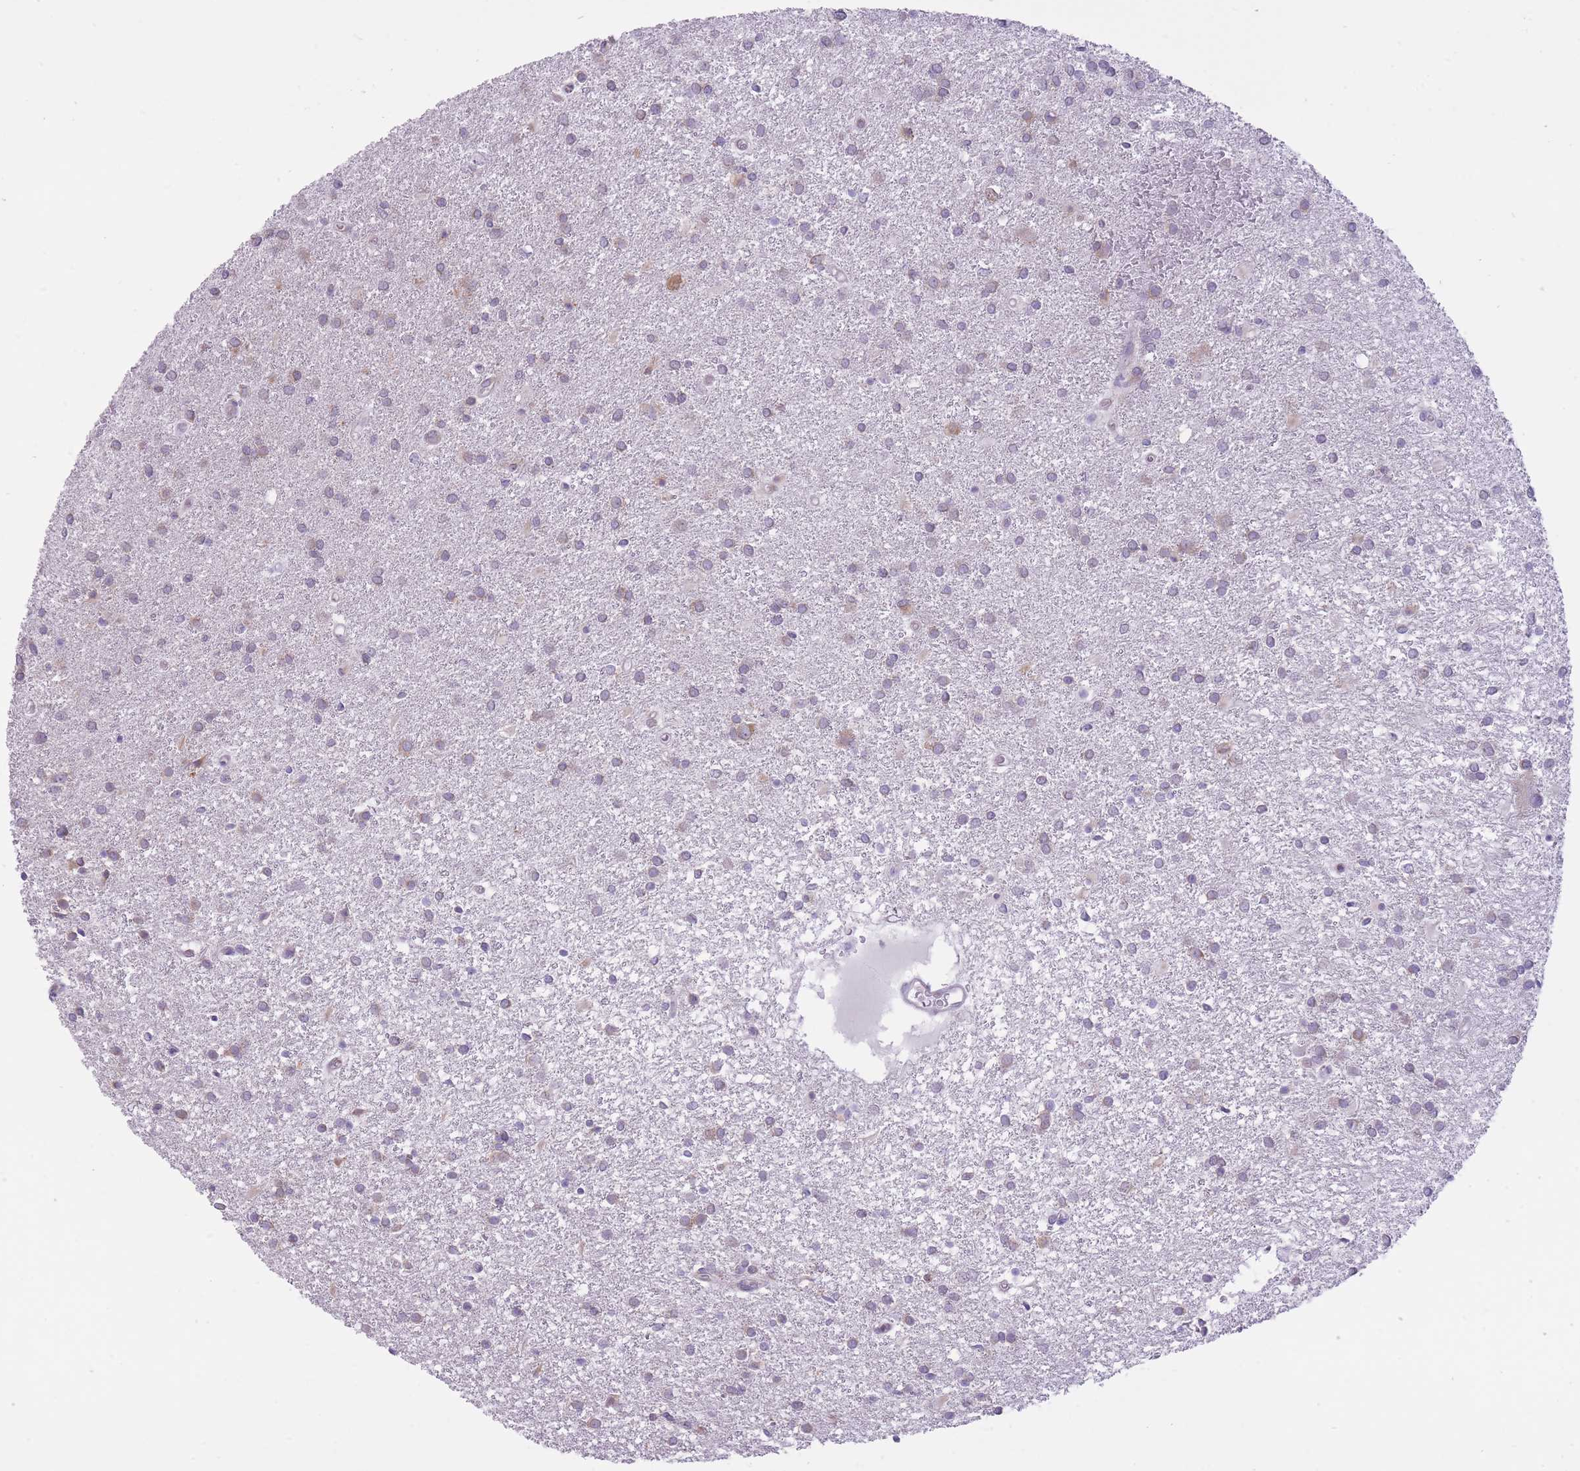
{"staining": {"intensity": "weak", "quantity": "<25%", "location": "cytoplasmic/membranous"}, "tissue": "glioma", "cell_type": "Tumor cells", "image_type": "cancer", "snomed": [{"axis": "morphology", "description": "Glioma, malignant, High grade"}, {"axis": "topography", "description": "Brain"}], "caption": "Malignant high-grade glioma was stained to show a protein in brown. There is no significant positivity in tumor cells. Nuclei are stained in blue.", "gene": "ZNF501", "patient": {"sex": "female", "age": 50}}